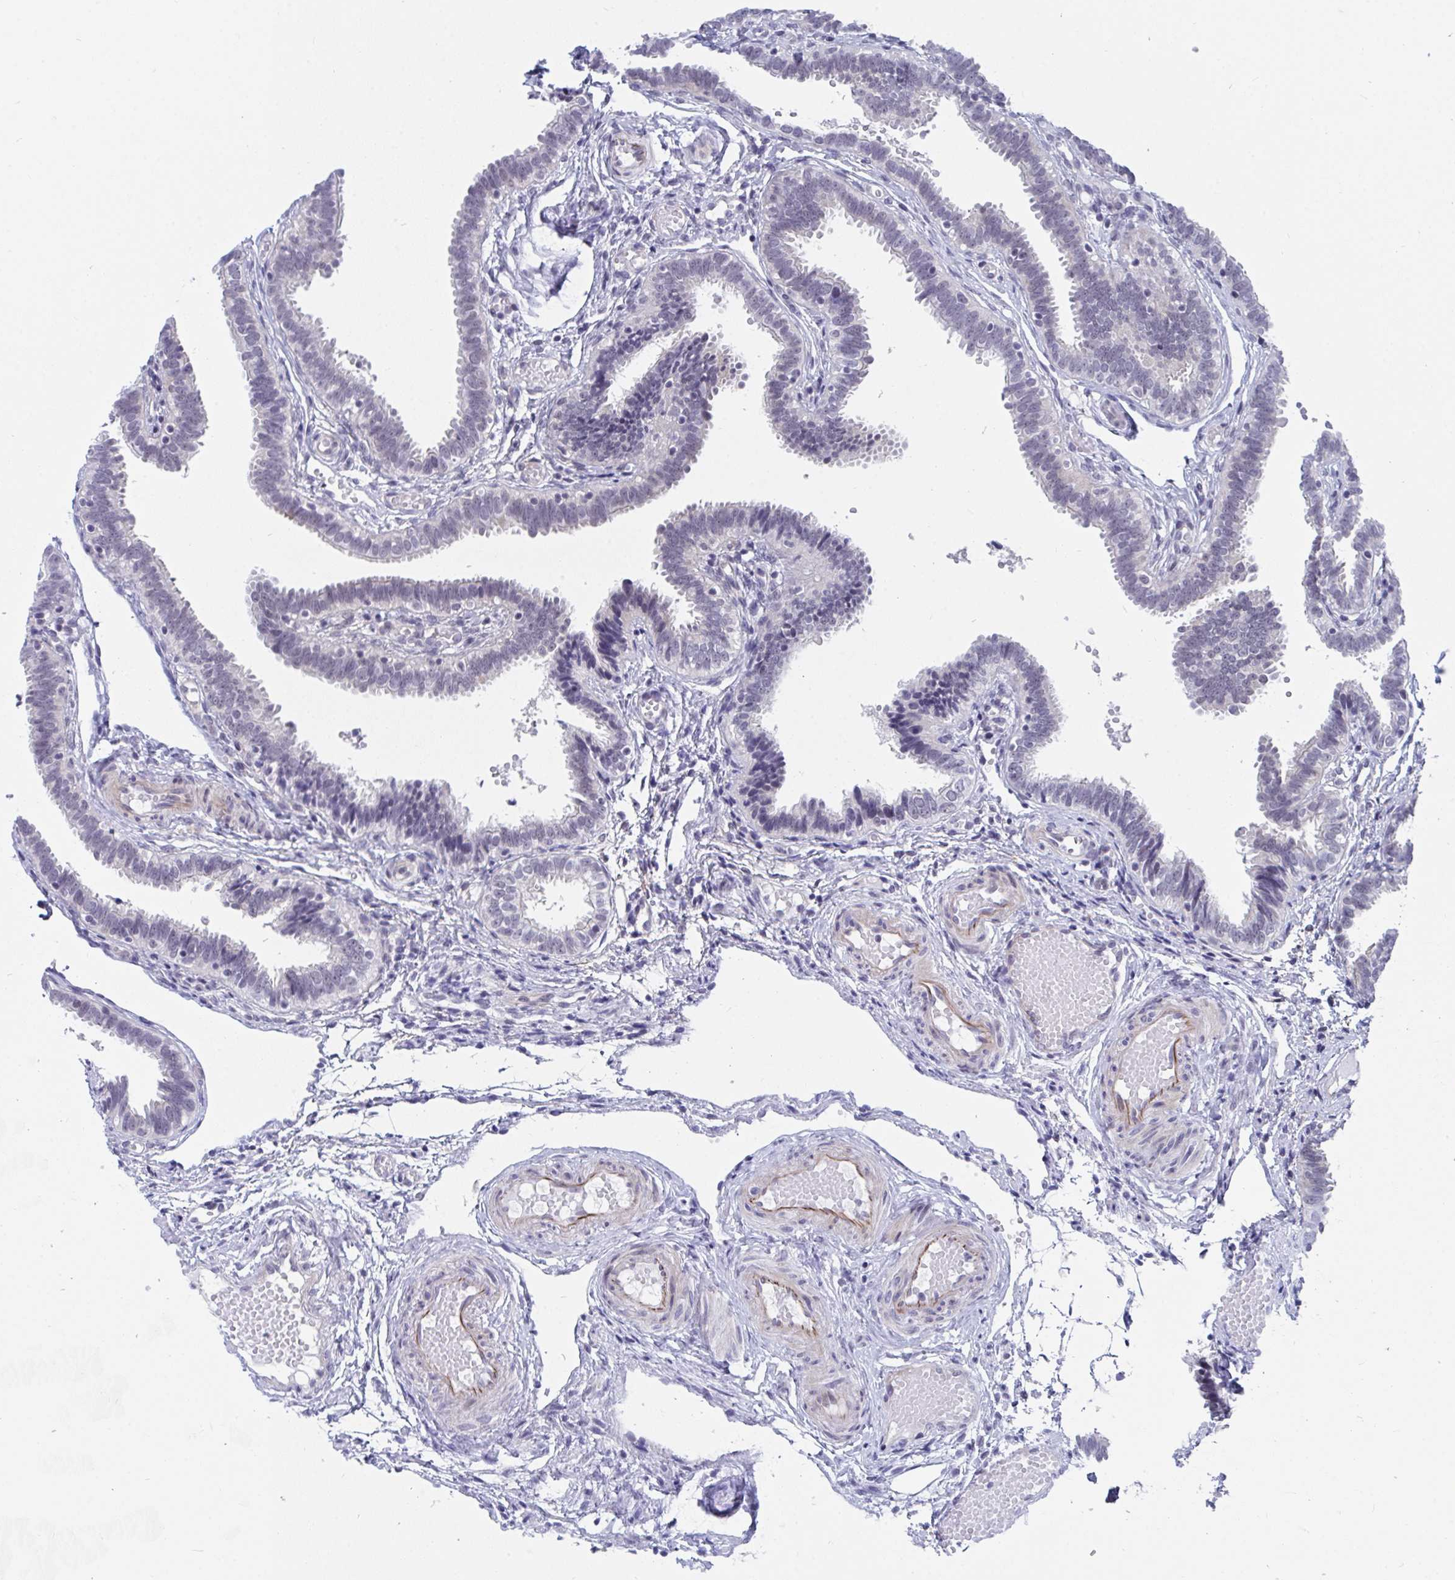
{"staining": {"intensity": "weak", "quantity": ">75%", "location": "nuclear"}, "tissue": "fallopian tube", "cell_type": "Glandular cells", "image_type": "normal", "snomed": [{"axis": "morphology", "description": "Normal tissue, NOS"}, {"axis": "topography", "description": "Fallopian tube"}], "caption": "Glandular cells exhibit weak nuclear staining in approximately >75% of cells in benign fallopian tube. (DAB IHC, brown staining for protein, blue staining for nuclei).", "gene": "DAOA", "patient": {"sex": "female", "age": 37}}